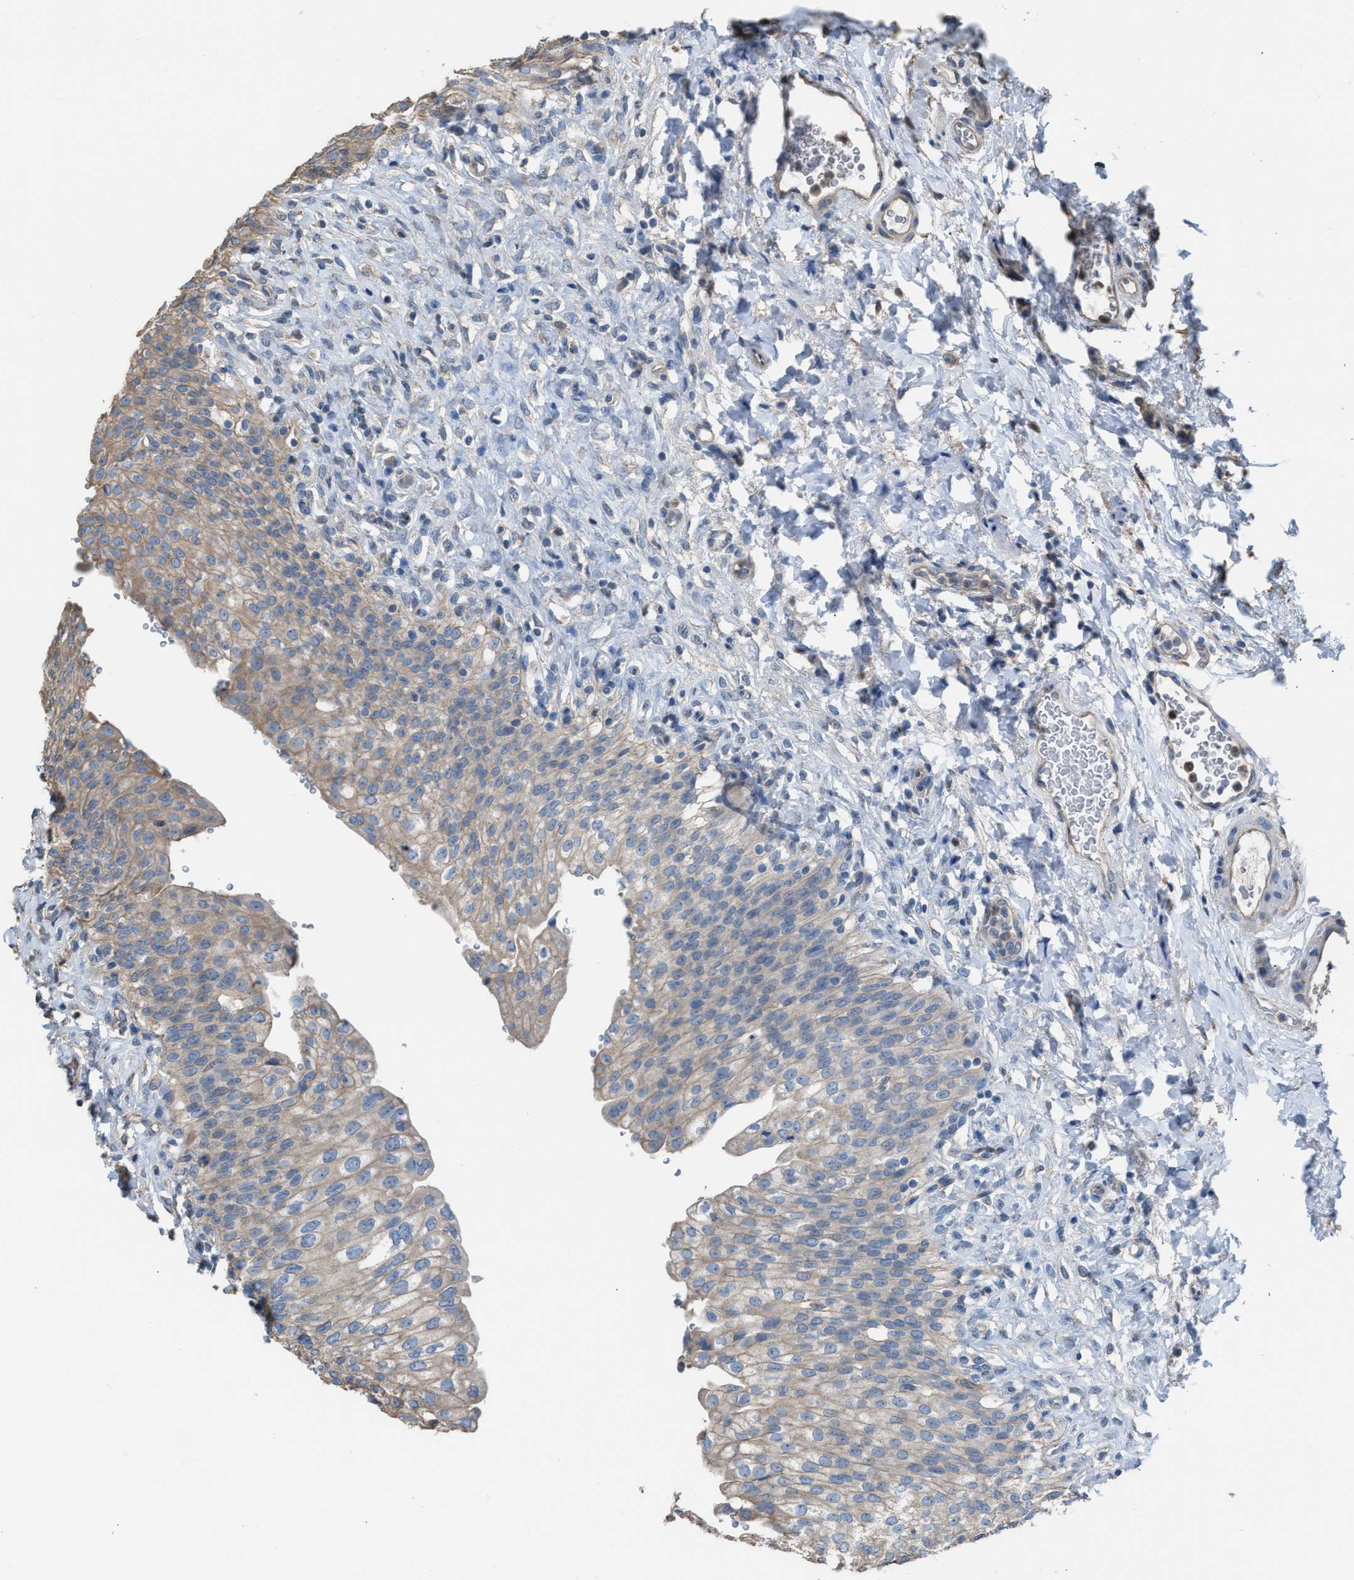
{"staining": {"intensity": "weak", "quantity": "25%-75%", "location": "cytoplasmic/membranous"}, "tissue": "urinary bladder", "cell_type": "Urothelial cells", "image_type": "normal", "snomed": [{"axis": "morphology", "description": "Urothelial carcinoma, High grade"}, {"axis": "topography", "description": "Urinary bladder"}], "caption": "Immunohistochemical staining of unremarkable urinary bladder displays low levels of weak cytoplasmic/membranous expression in approximately 25%-75% of urothelial cells. The protein of interest is stained brown, and the nuclei are stained in blue (DAB (3,3'-diaminobenzidine) IHC with brightfield microscopy, high magnification).", "gene": "NQO2", "patient": {"sex": "male", "age": 46}}